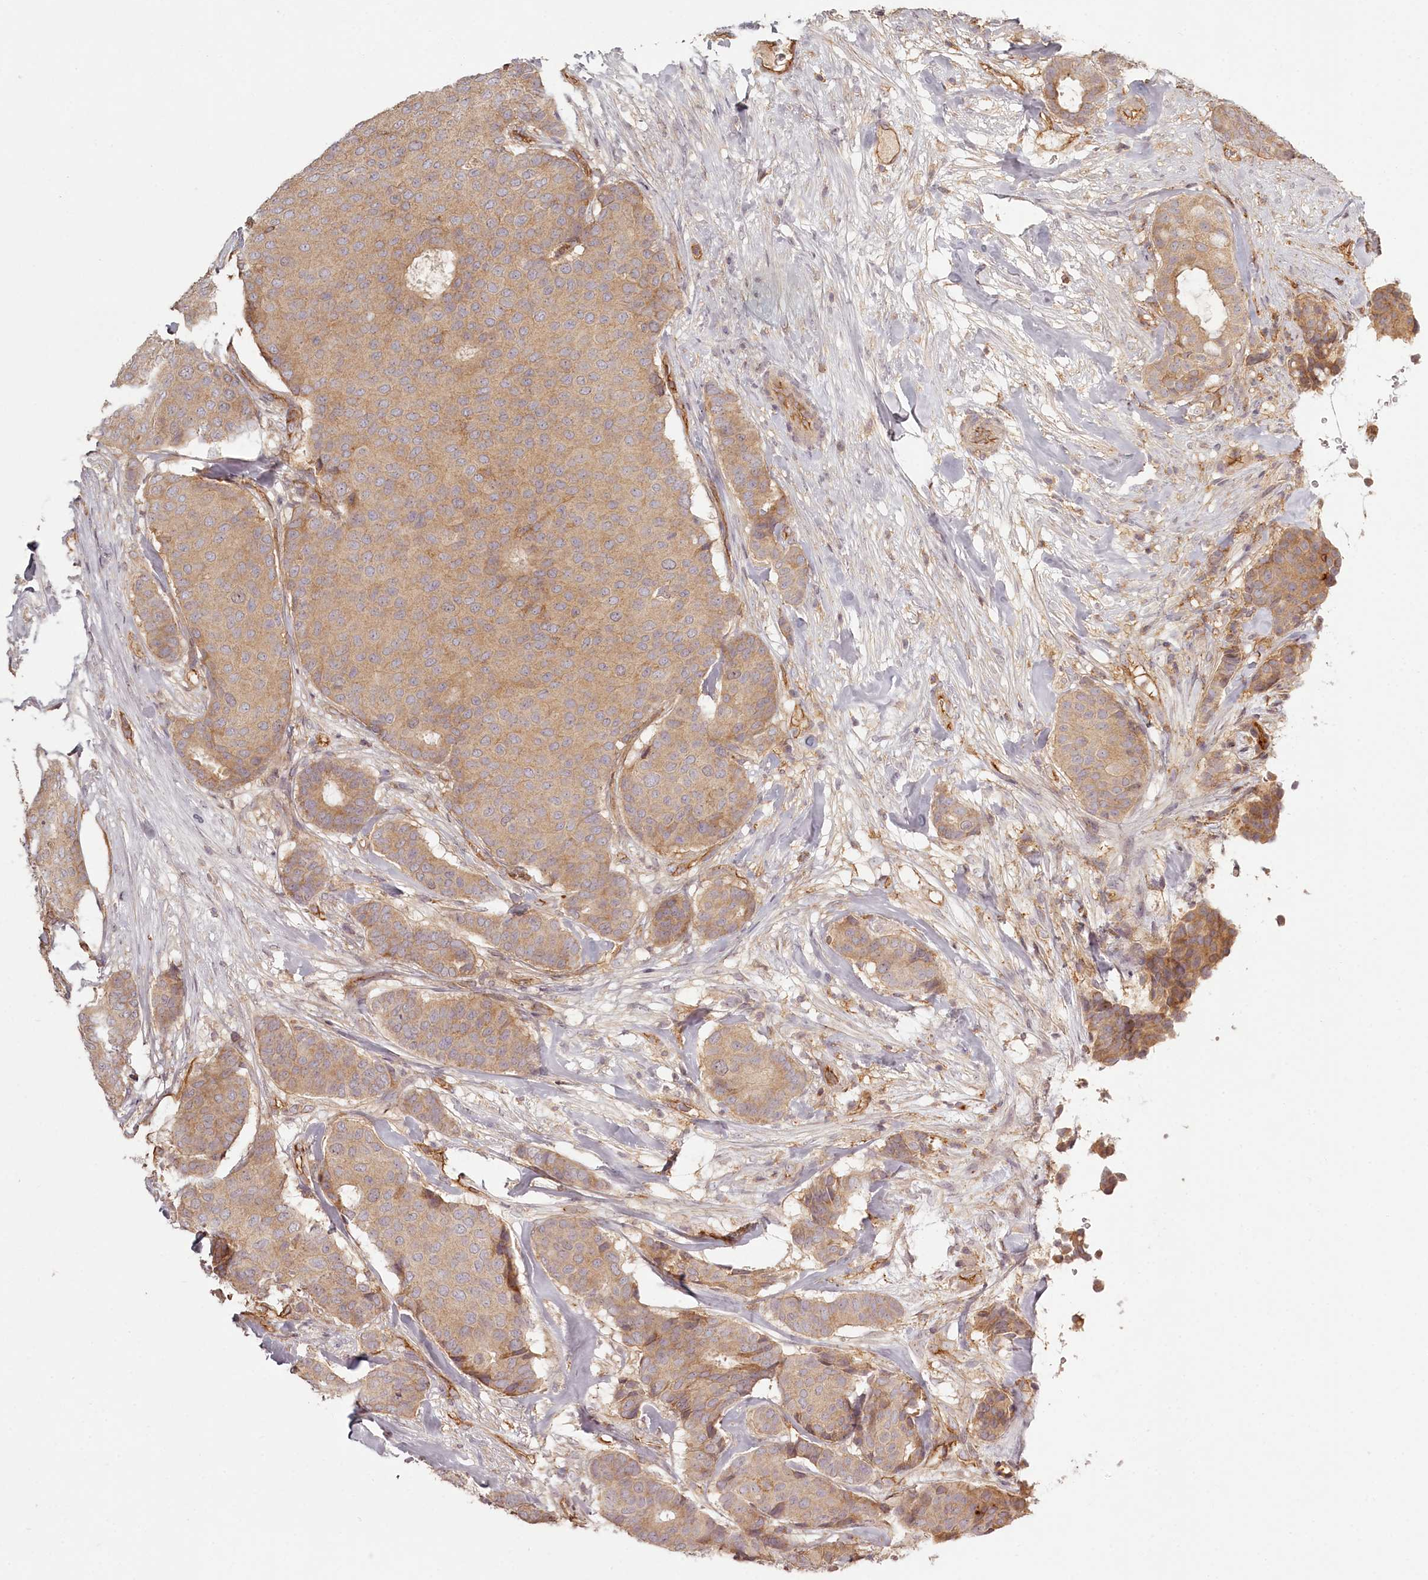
{"staining": {"intensity": "moderate", "quantity": ">75%", "location": "cytoplasmic/membranous"}, "tissue": "breast cancer", "cell_type": "Tumor cells", "image_type": "cancer", "snomed": [{"axis": "morphology", "description": "Duct carcinoma"}, {"axis": "topography", "description": "Breast"}], "caption": "Protein expression analysis of human breast cancer reveals moderate cytoplasmic/membranous expression in about >75% of tumor cells. (DAB (3,3'-diaminobenzidine) = brown stain, brightfield microscopy at high magnification).", "gene": "TMIE", "patient": {"sex": "female", "age": 75}}